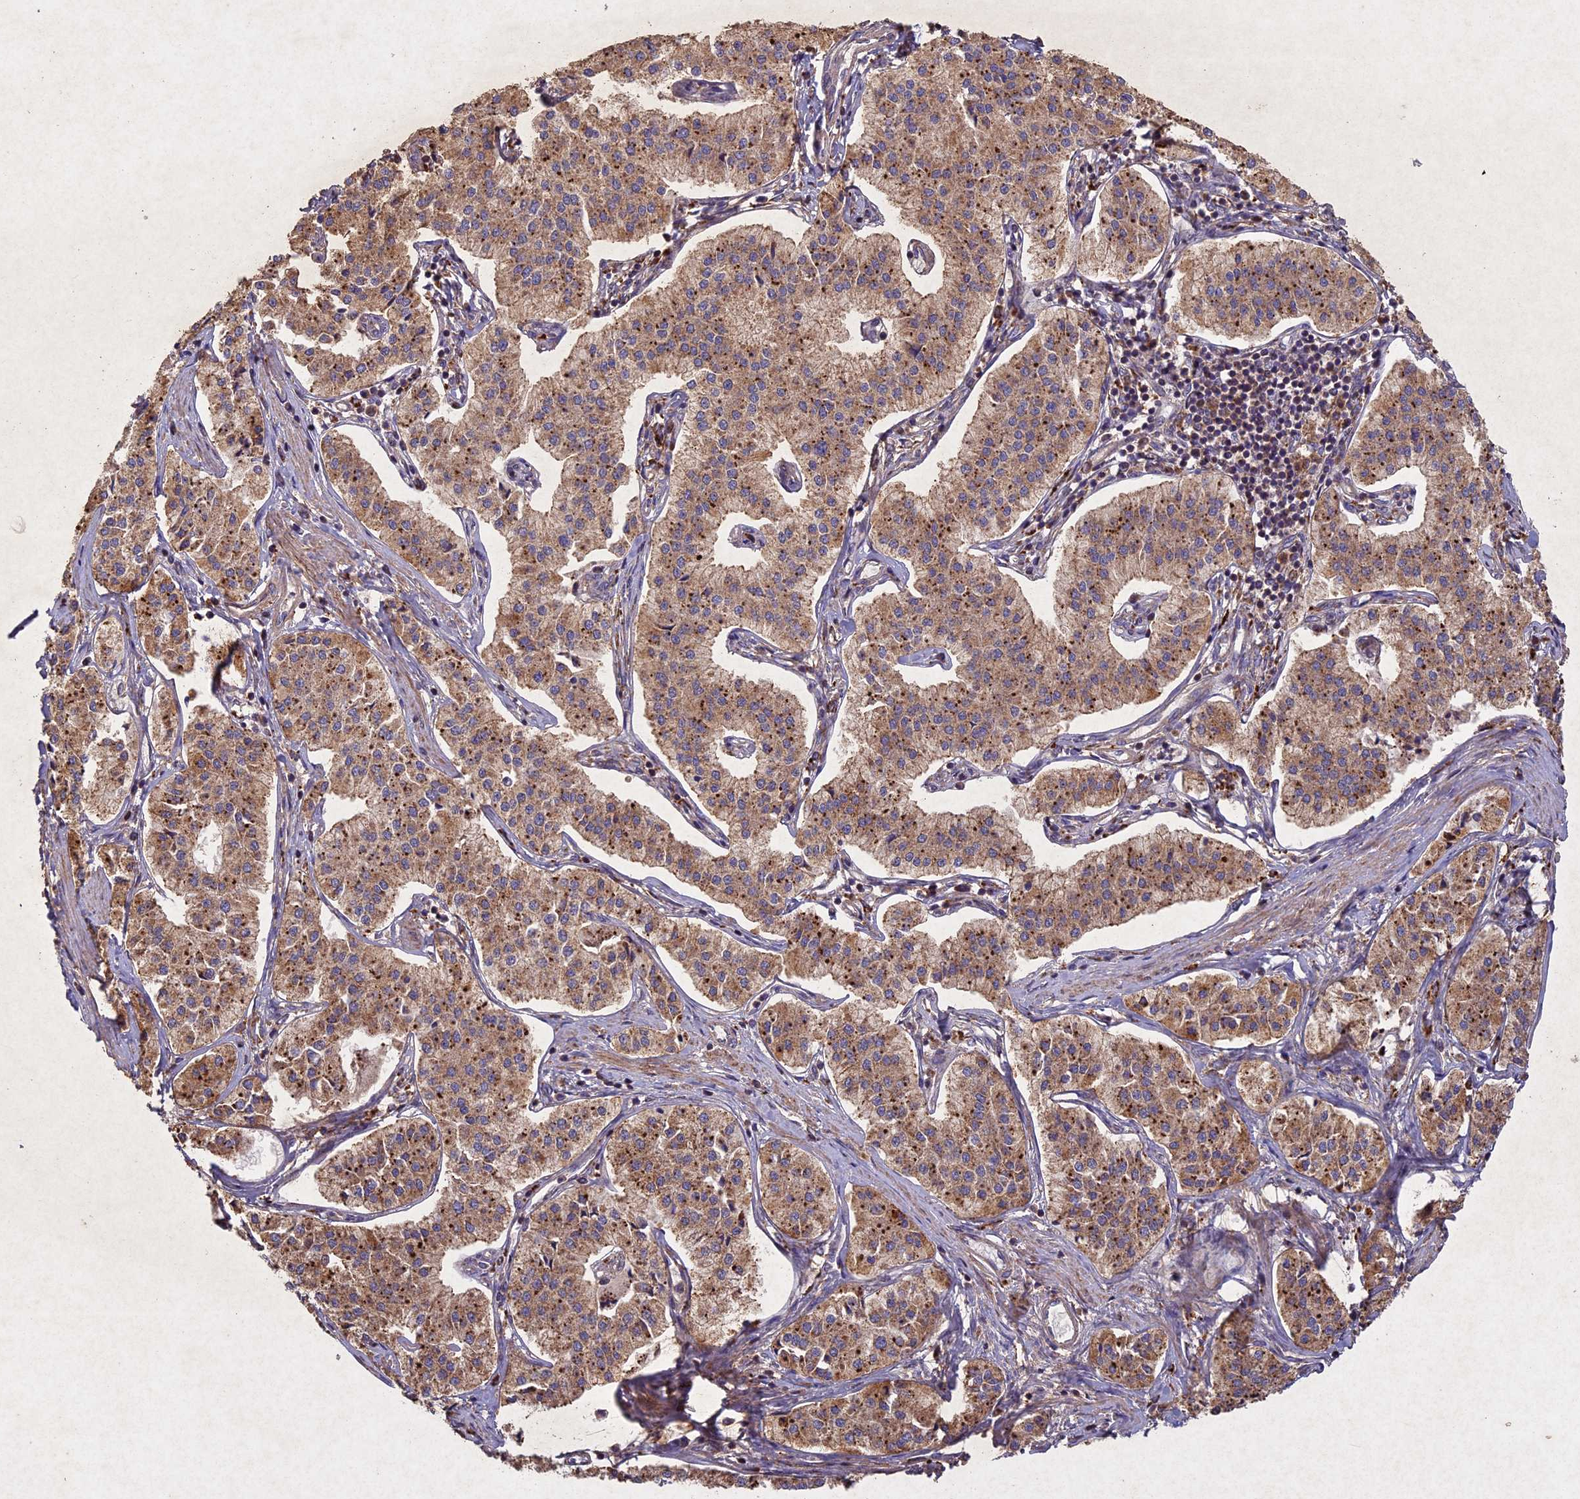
{"staining": {"intensity": "moderate", "quantity": ">75%", "location": "cytoplasmic/membranous"}, "tissue": "pancreatic cancer", "cell_type": "Tumor cells", "image_type": "cancer", "snomed": [{"axis": "morphology", "description": "Adenocarcinoma, NOS"}, {"axis": "topography", "description": "Pancreas"}], "caption": "The immunohistochemical stain highlights moderate cytoplasmic/membranous expression in tumor cells of pancreatic adenocarcinoma tissue.", "gene": "CIAO2B", "patient": {"sex": "female", "age": 50}}